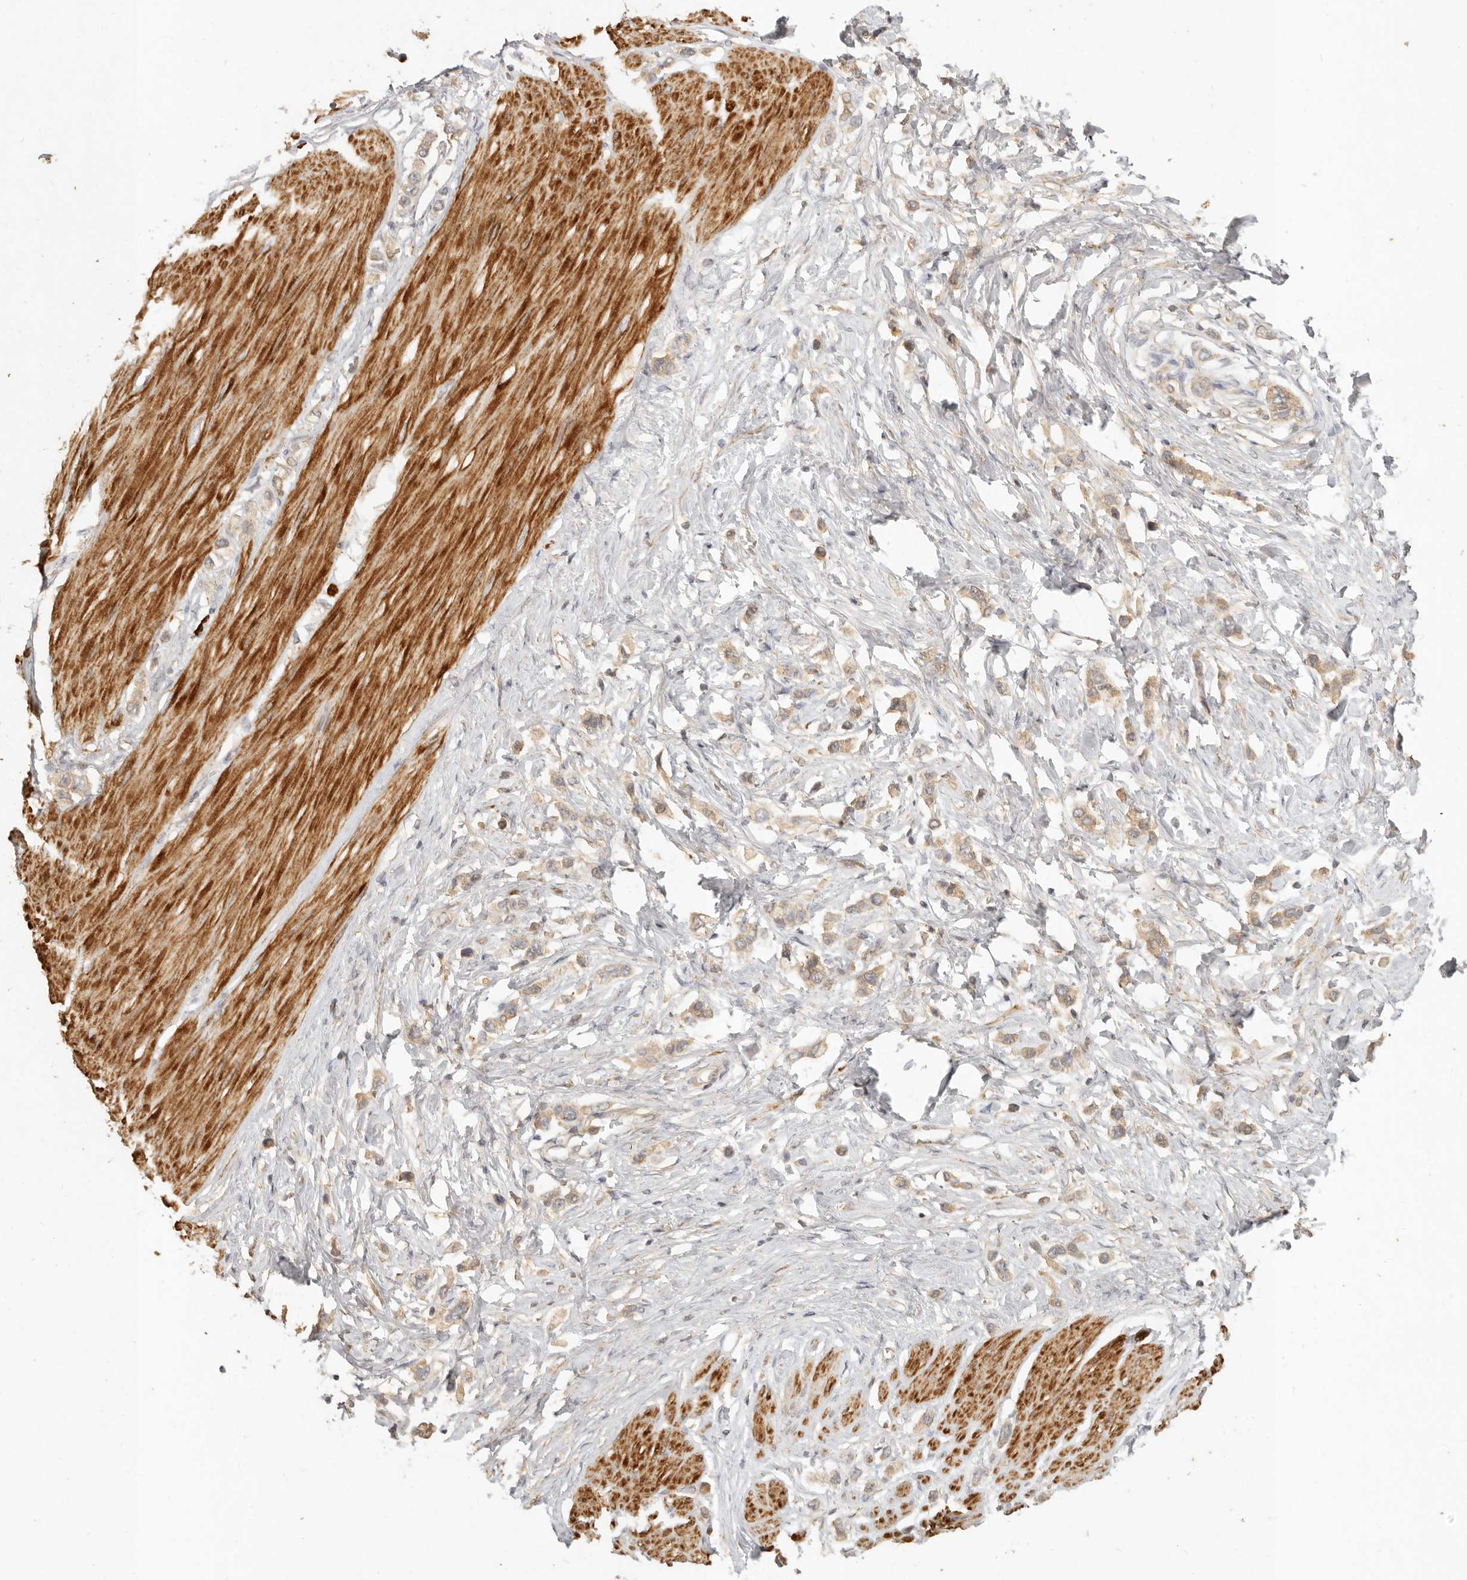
{"staining": {"intensity": "weak", "quantity": ">75%", "location": "cytoplasmic/membranous"}, "tissue": "stomach cancer", "cell_type": "Tumor cells", "image_type": "cancer", "snomed": [{"axis": "morphology", "description": "Adenocarcinoma, NOS"}, {"axis": "topography", "description": "Stomach"}], "caption": "Immunohistochemical staining of human adenocarcinoma (stomach) exhibits low levels of weak cytoplasmic/membranous protein positivity in about >75% of tumor cells. The staining was performed using DAB, with brown indicating positive protein expression. Nuclei are stained blue with hematoxylin.", "gene": "VIPR1", "patient": {"sex": "female", "age": 65}}